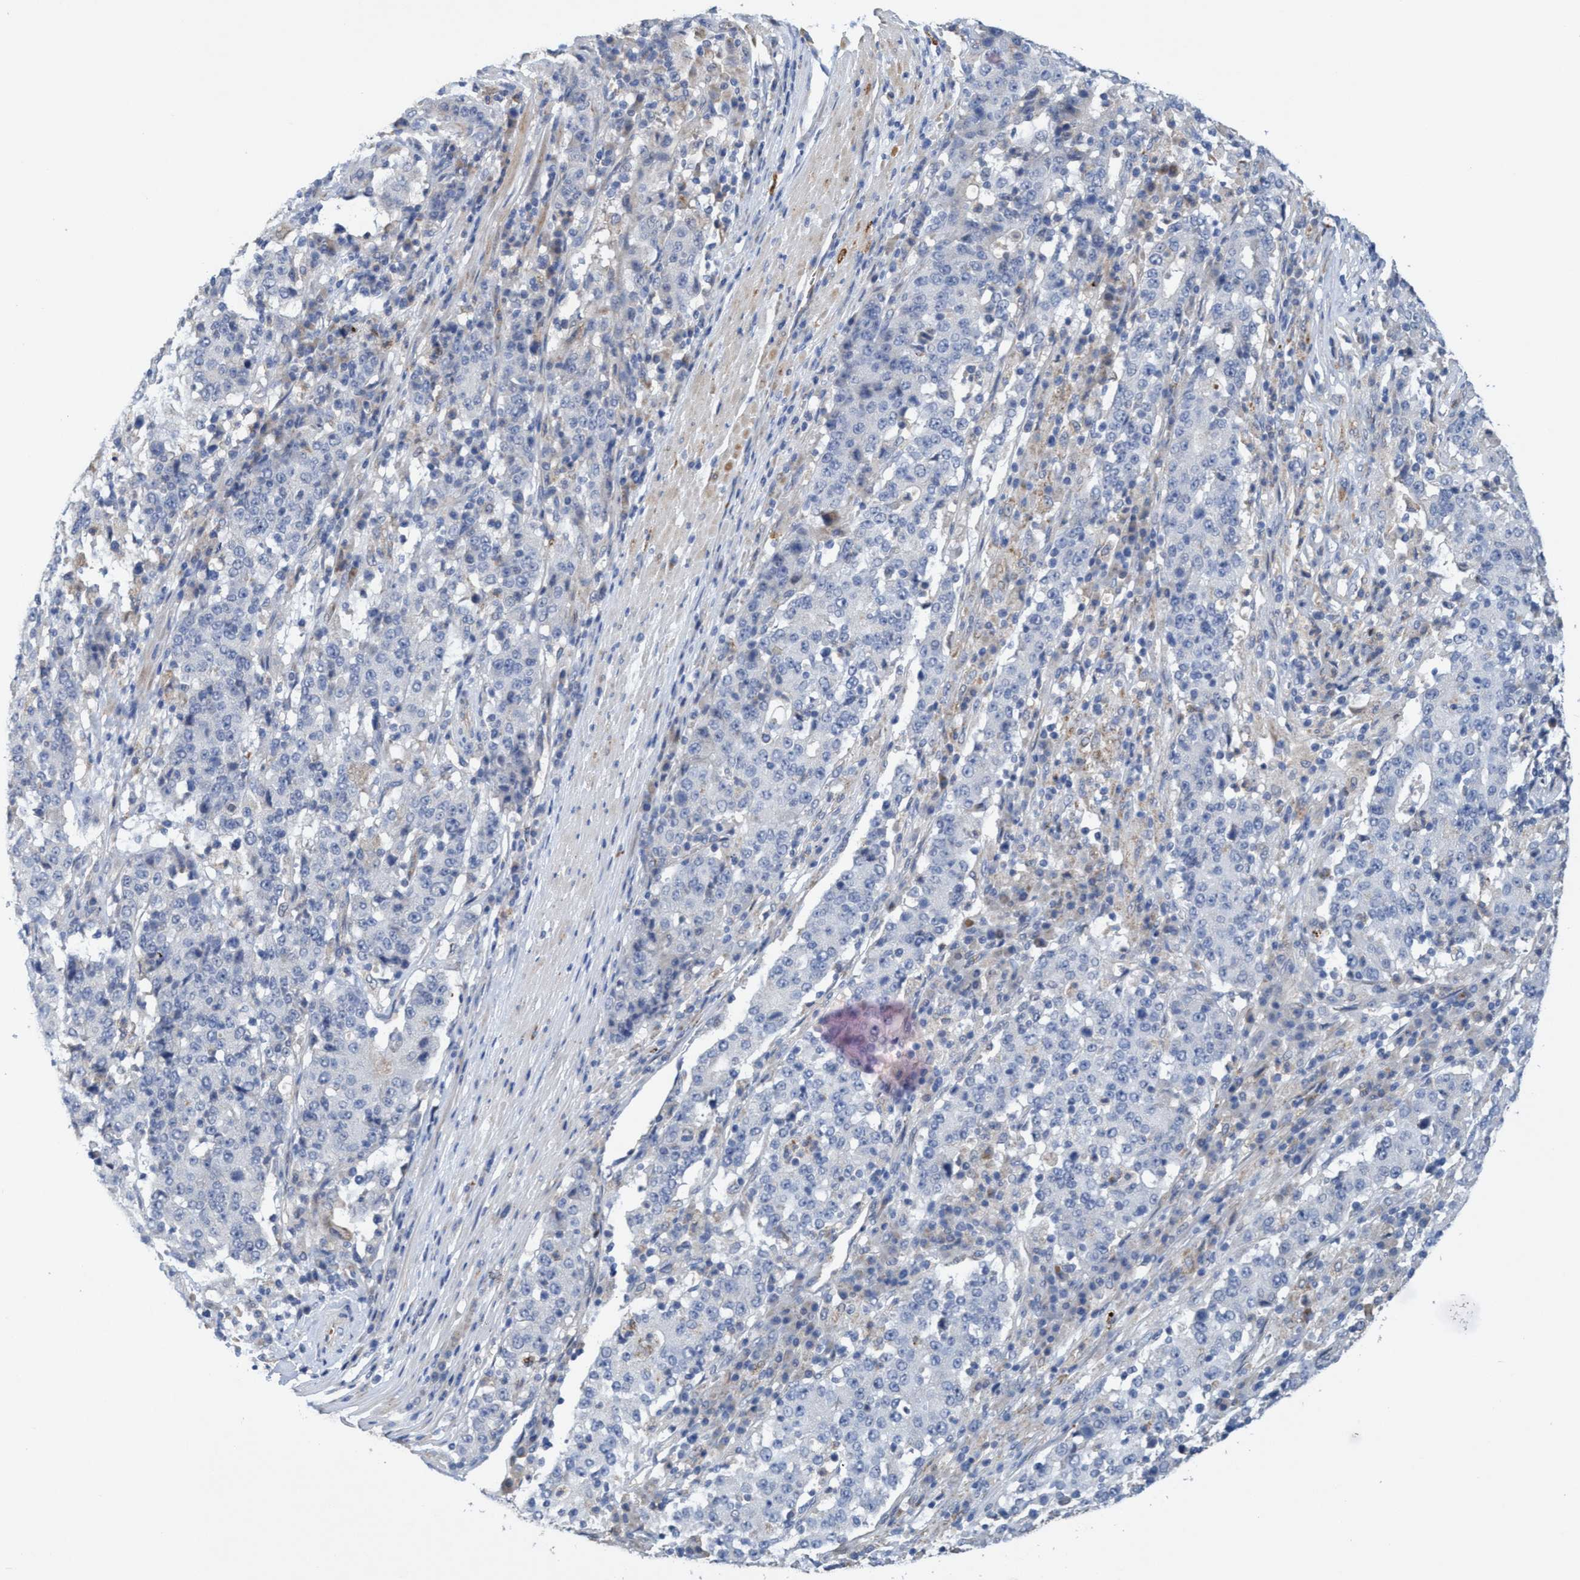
{"staining": {"intensity": "negative", "quantity": "none", "location": "none"}, "tissue": "stomach cancer", "cell_type": "Tumor cells", "image_type": "cancer", "snomed": [{"axis": "morphology", "description": "Adenocarcinoma, NOS"}, {"axis": "topography", "description": "Stomach"}], "caption": "IHC of human stomach adenocarcinoma demonstrates no expression in tumor cells.", "gene": "SEMA4D", "patient": {"sex": "male", "age": 59}}